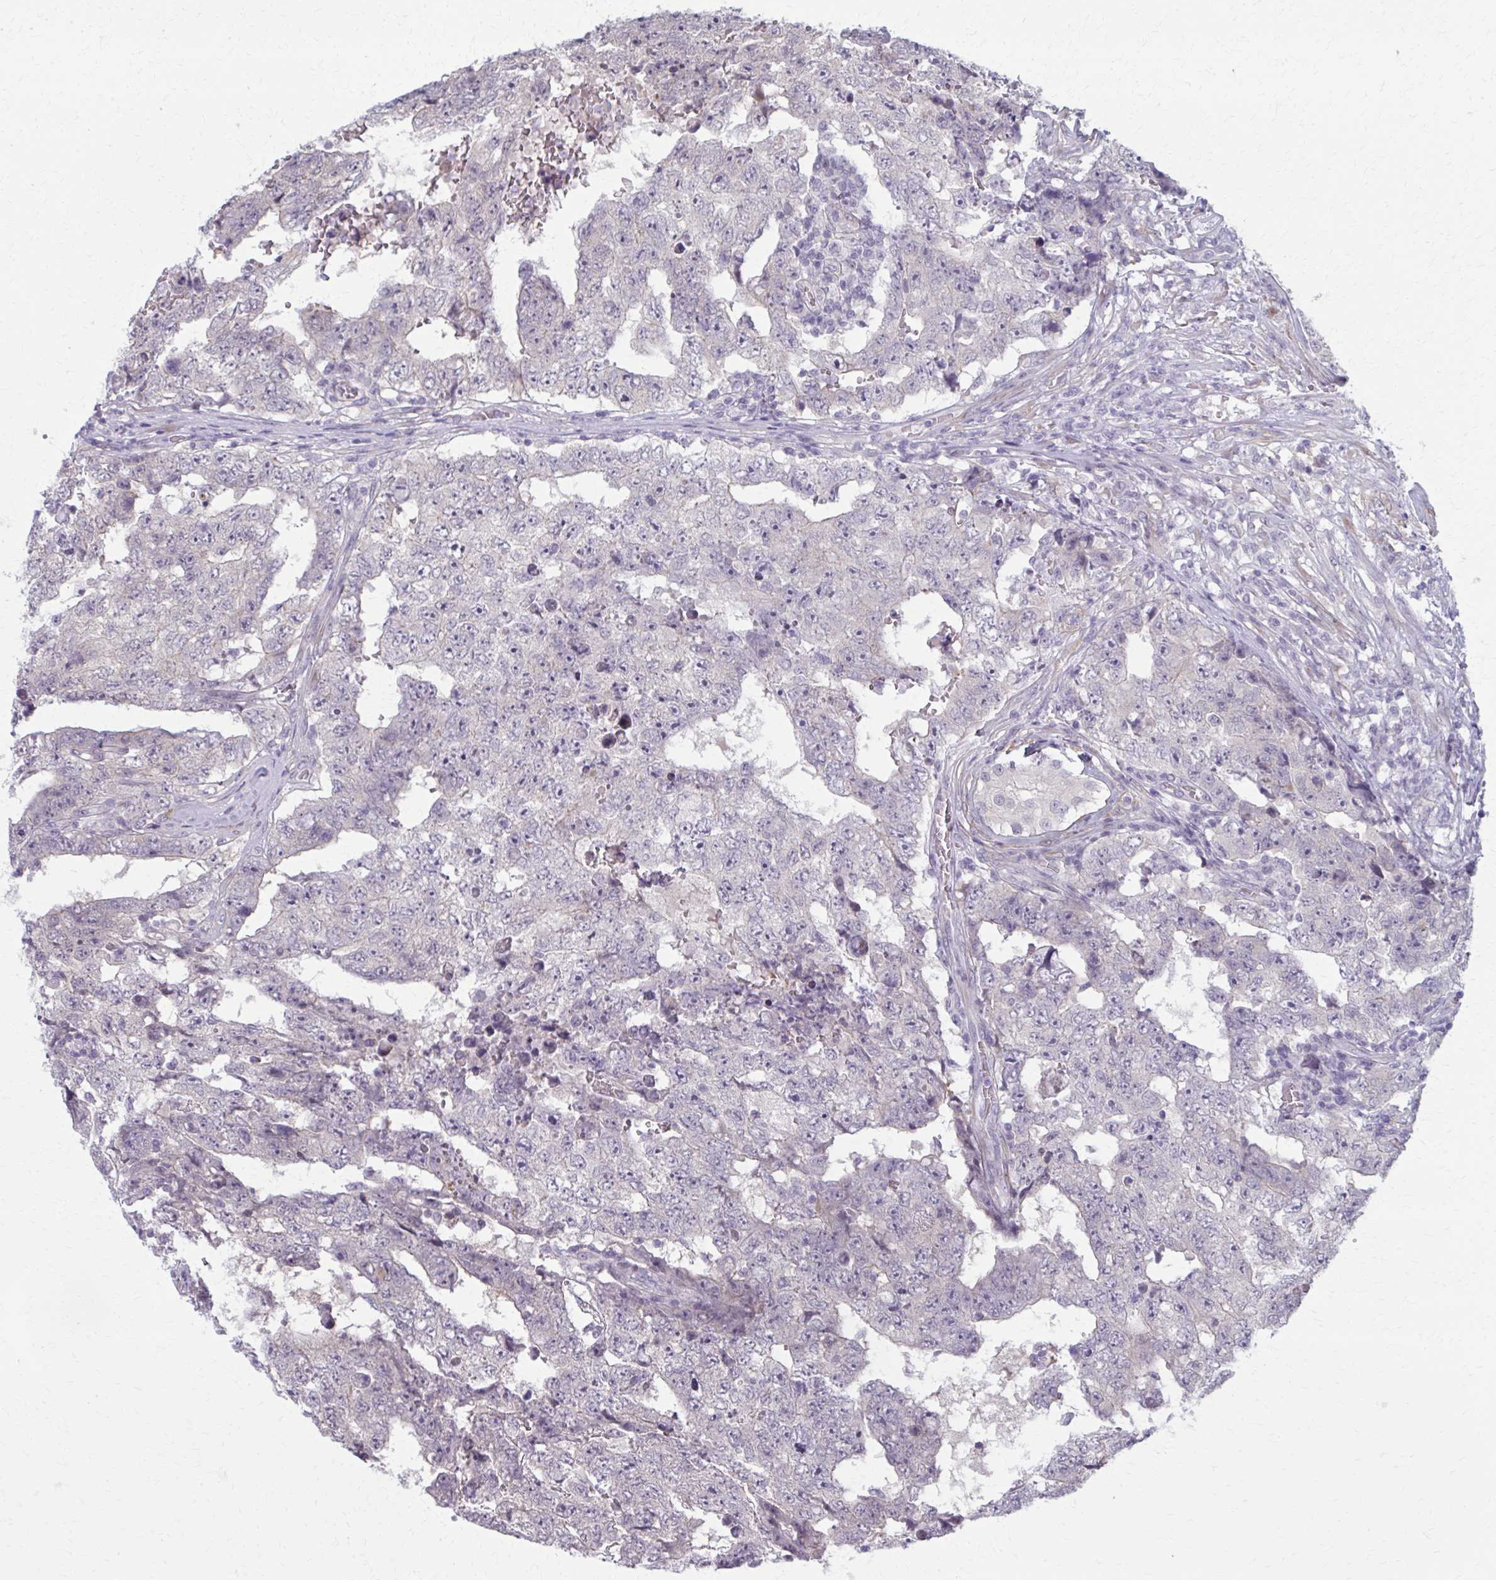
{"staining": {"intensity": "negative", "quantity": "none", "location": "none"}, "tissue": "testis cancer", "cell_type": "Tumor cells", "image_type": "cancer", "snomed": [{"axis": "morphology", "description": "Carcinoma, Embryonal, NOS"}, {"axis": "topography", "description": "Testis"}], "caption": "This is an immunohistochemistry (IHC) histopathology image of testis cancer (embryonal carcinoma). There is no positivity in tumor cells.", "gene": "NUMBL", "patient": {"sex": "male", "age": 25}}